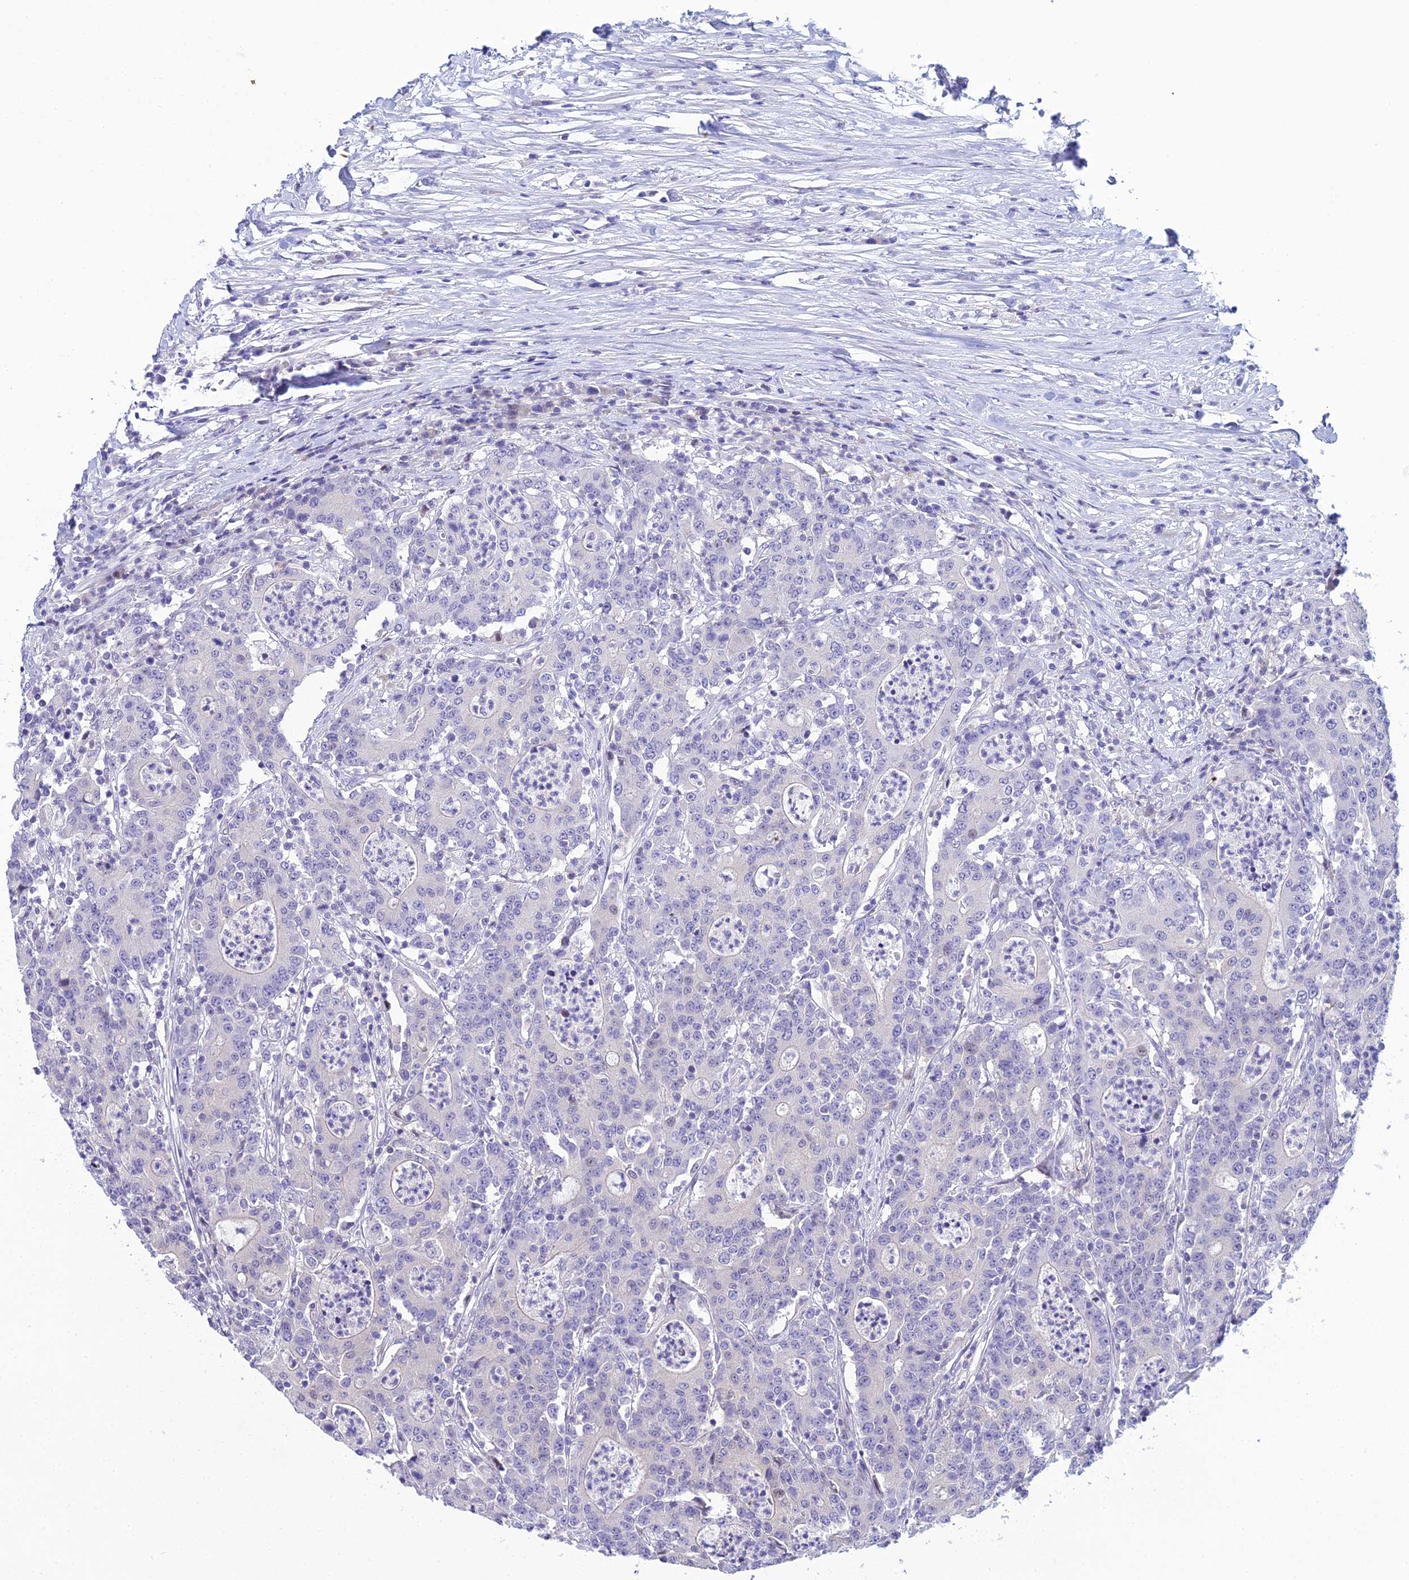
{"staining": {"intensity": "negative", "quantity": "none", "location": "none"}, "tissue": "colorectal cancer", "cell_type": "Tumor cells", "image_type": "cancer", "snomed": [{"axis": "morphology", "description": "Adenocarcinoma, NOS"}, {"axis": "topography", "description": "Colon"}], "caption": "Tumor cells show no significant staining in colorectal cancer (adenocarcinoma).", "gene": "ZMIZ1", "patient": {"sex": "male", "age": 83}}